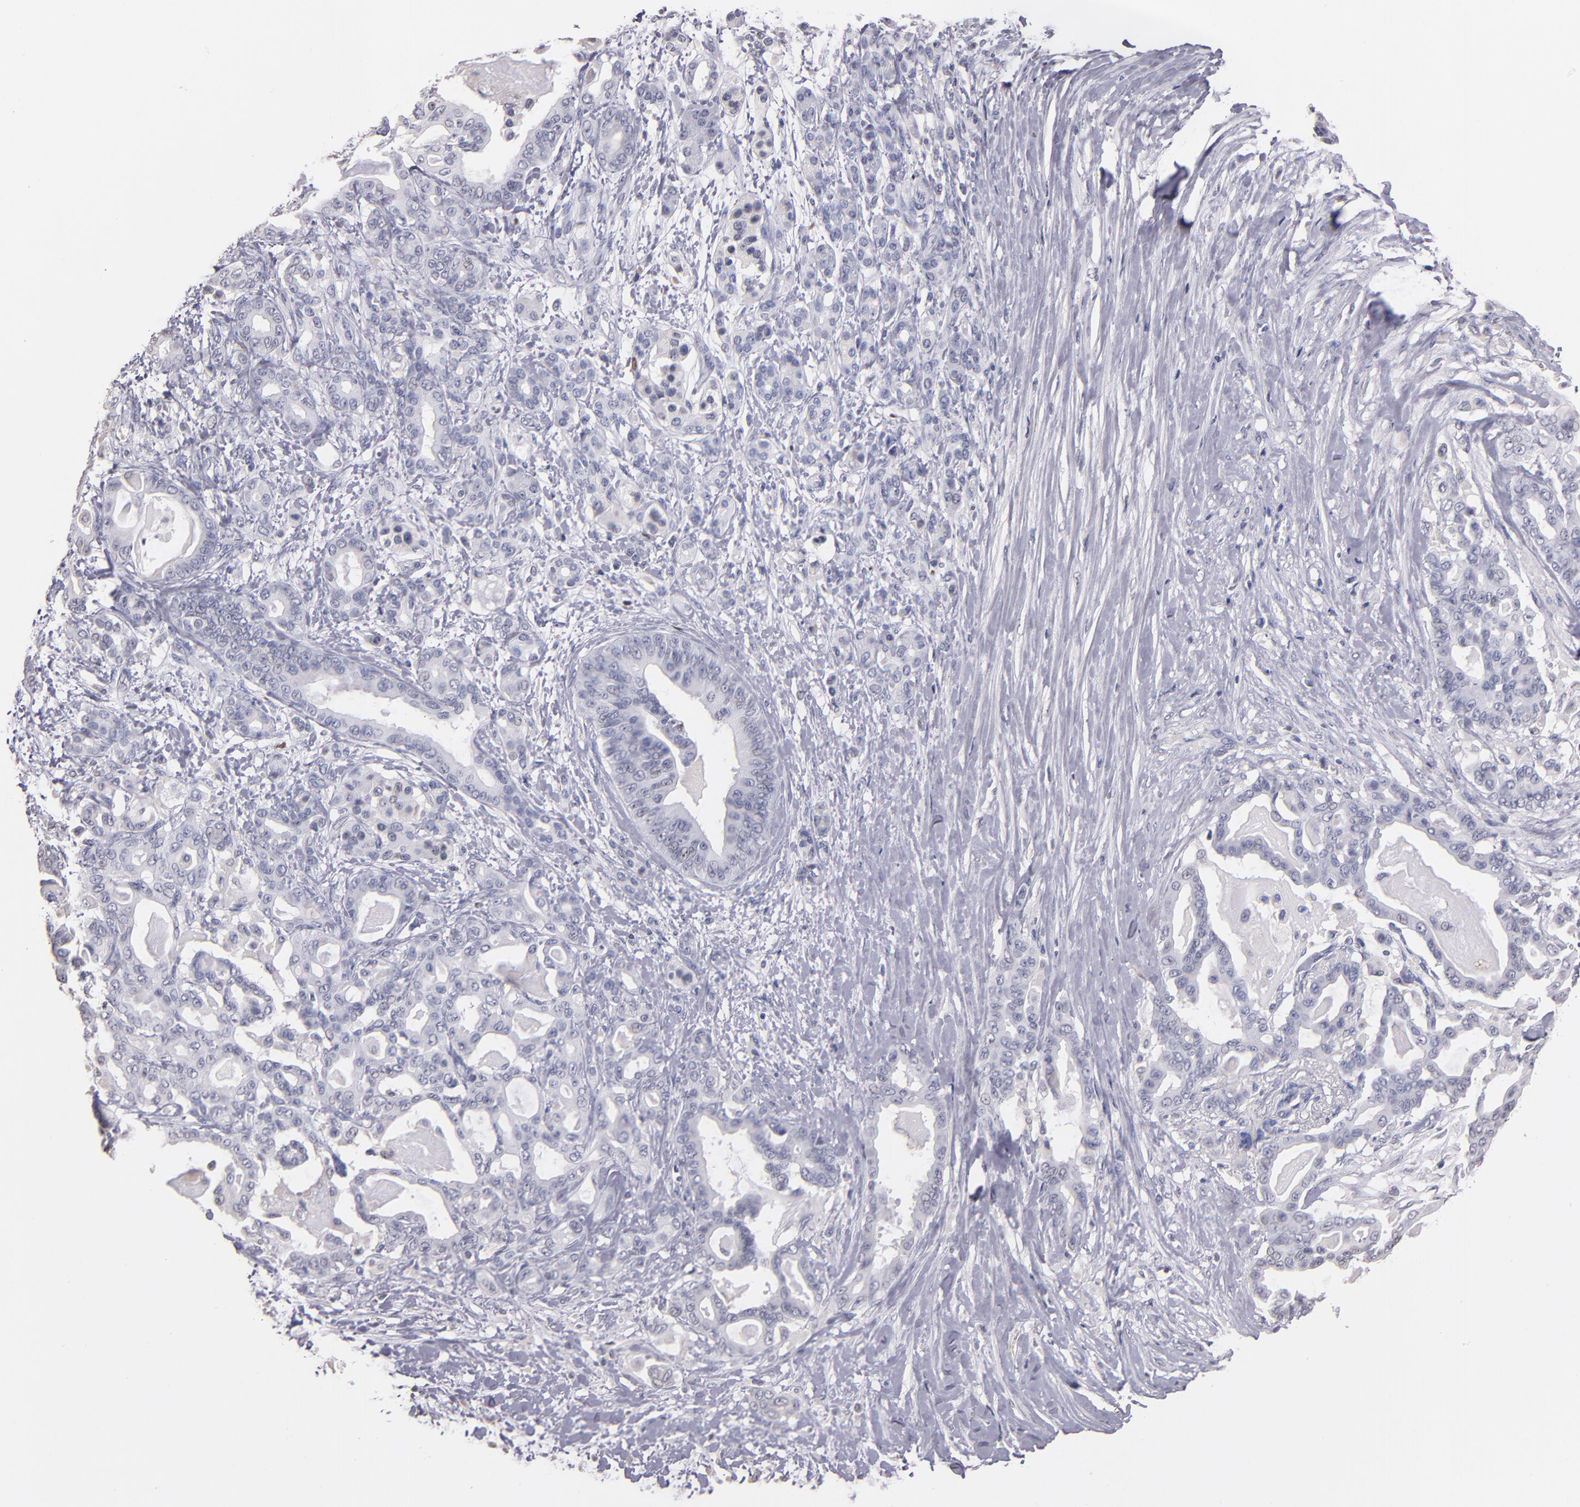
{"staining": {"intensity": "negative", "quantity": "none", "location": "none"}, "tissue": "pancreatic cancer", "cell_type": "Tumor cells", "image_type": "cancer", "snomed": [{"axis": "morphology", "description": "Adenocarcinoma, NOS"}, {"axis": "topography", "description": "Pancreas"}], "caption": "The image displays no significant expression in tumor cells of pancreatic cancer.", "gene": "SOX10", "patient": {"sex": "male", "age": 63}}